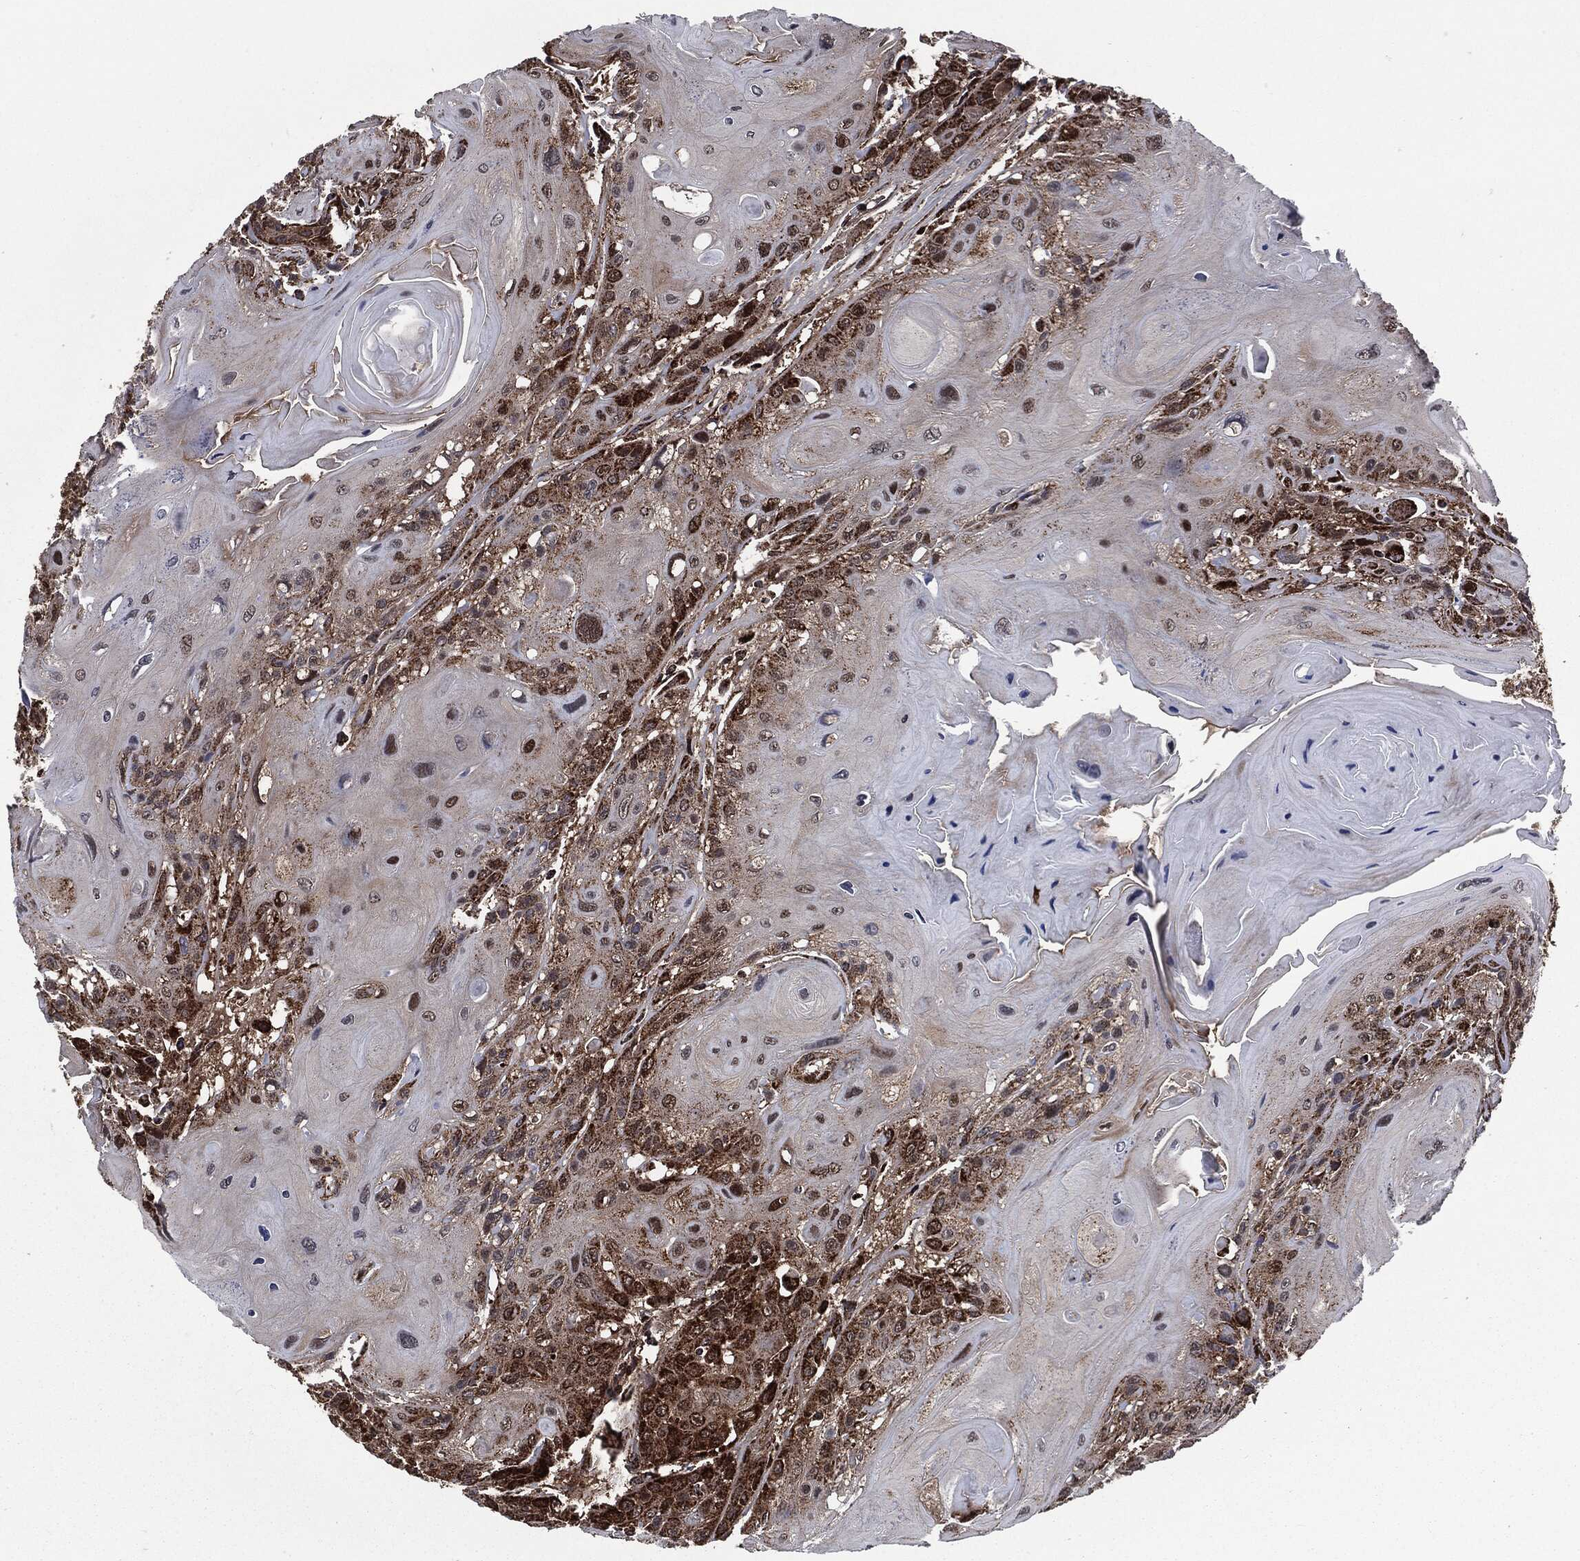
{"staining": {"intensity": "strong", "quantity": "25%-75%", "location": "cytoplasmic/membranous"}, "tissue": "head and neck cancer", "cell_type": "Tumor cells", "image_type": "cancer", "snomed": [{"axis": "morphology", "description": "Squamous cell carcinoma, NOS"}, {"axis": "topography", "description": "Head-Neck"}], "caption": "Human head and neck squamous cell carcinoma stained with a protein marker shows strong staining in tumor cells.", "gene": "FH", "patient": {"sex": "female", "age": 59}}